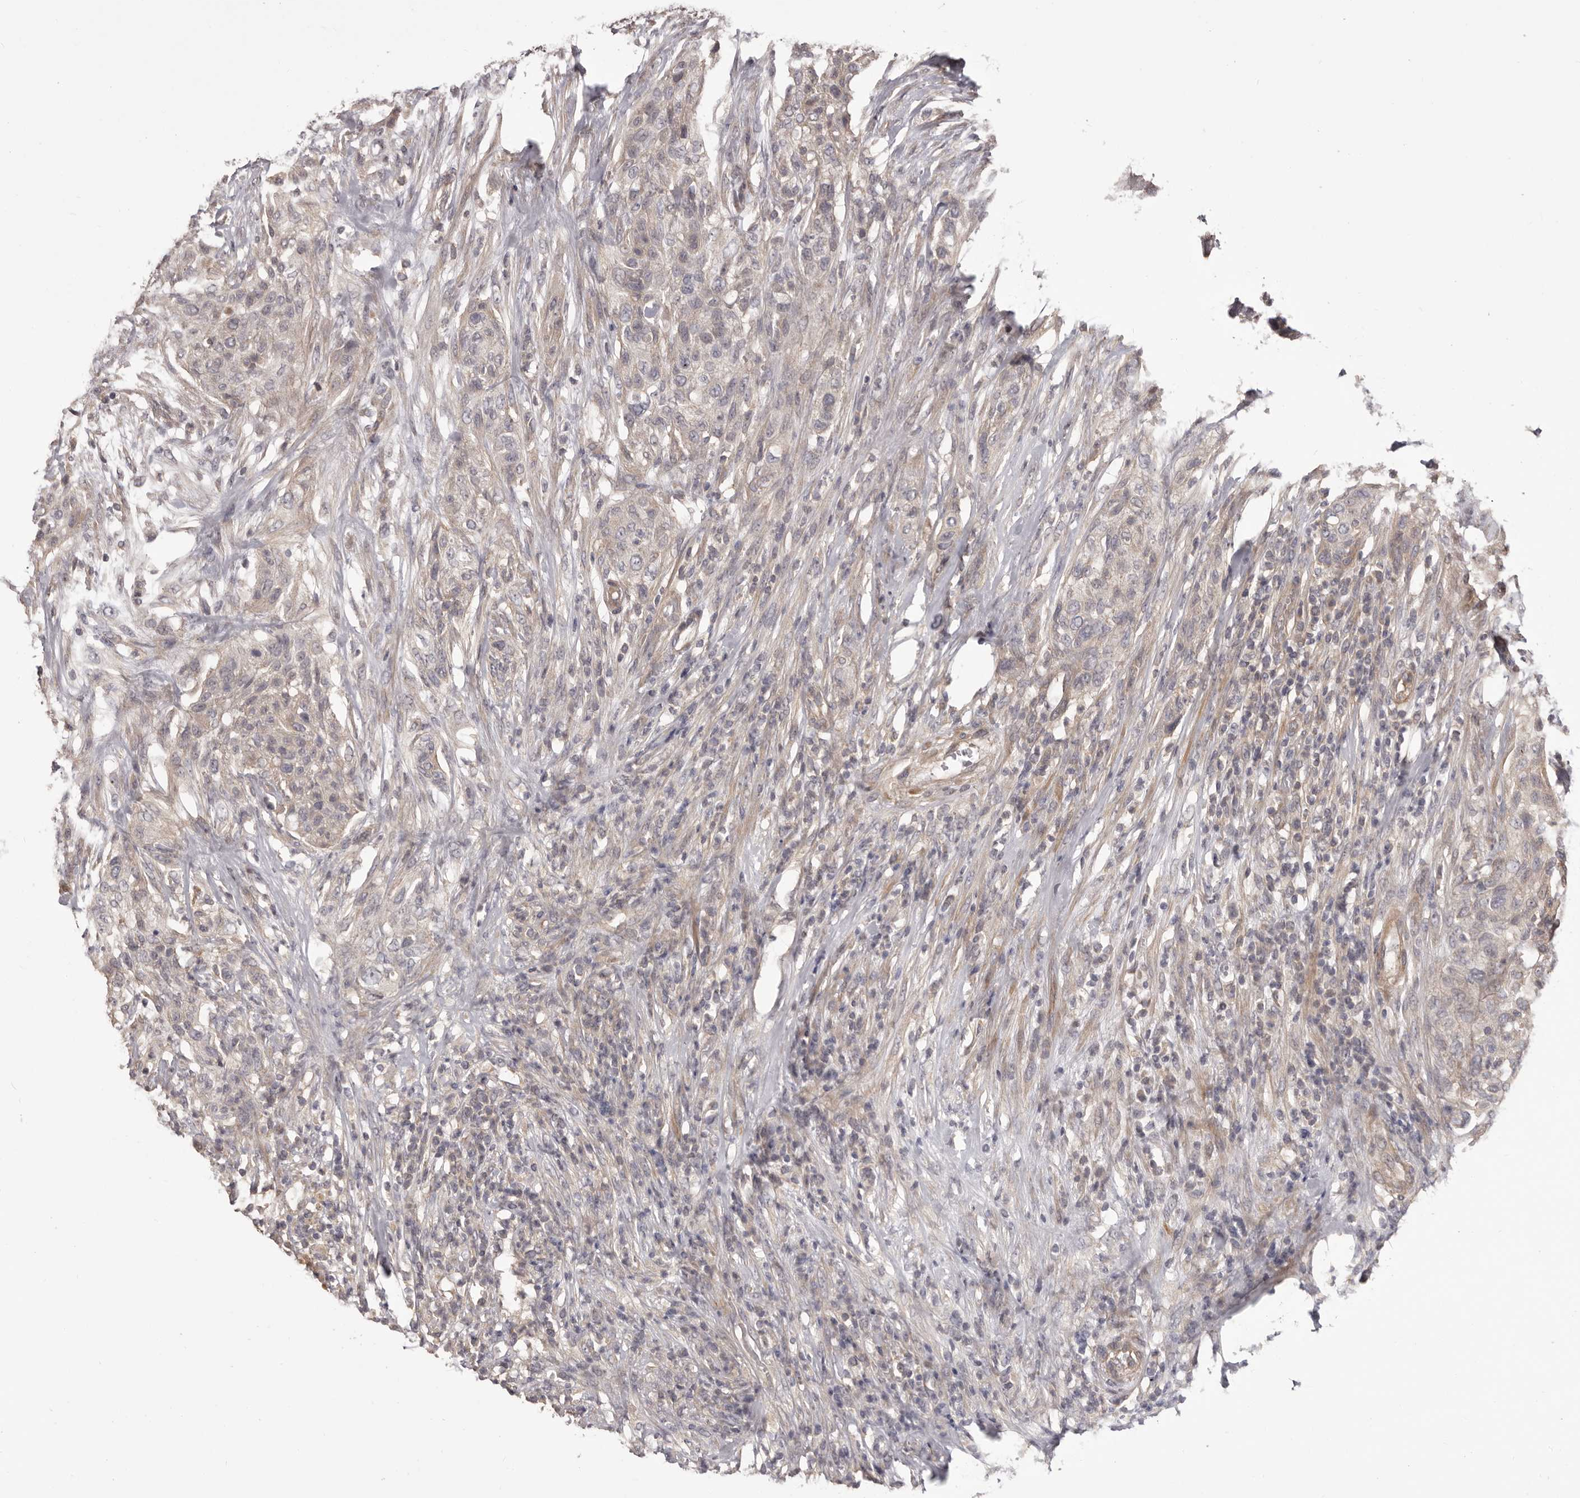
{"staining": {"intensity": "negative", "quantity": "none", "location": "none"}, "tissue": "urothelial cancer", "cell_type": "Tumor cells", "image_type": "cancer", "snomed": [{"axis": "morphology", "description": "Urothelial carcinoma, High grade"}, {"axis": "topography", "description": "Urinary bladder"}], "caption": "Protein analysis of urothelial carcinoma (high-grade) displays no significant expression in tumor cells.", "gene": "HRH1", "patient": {"sex": "male", "age": 35}}